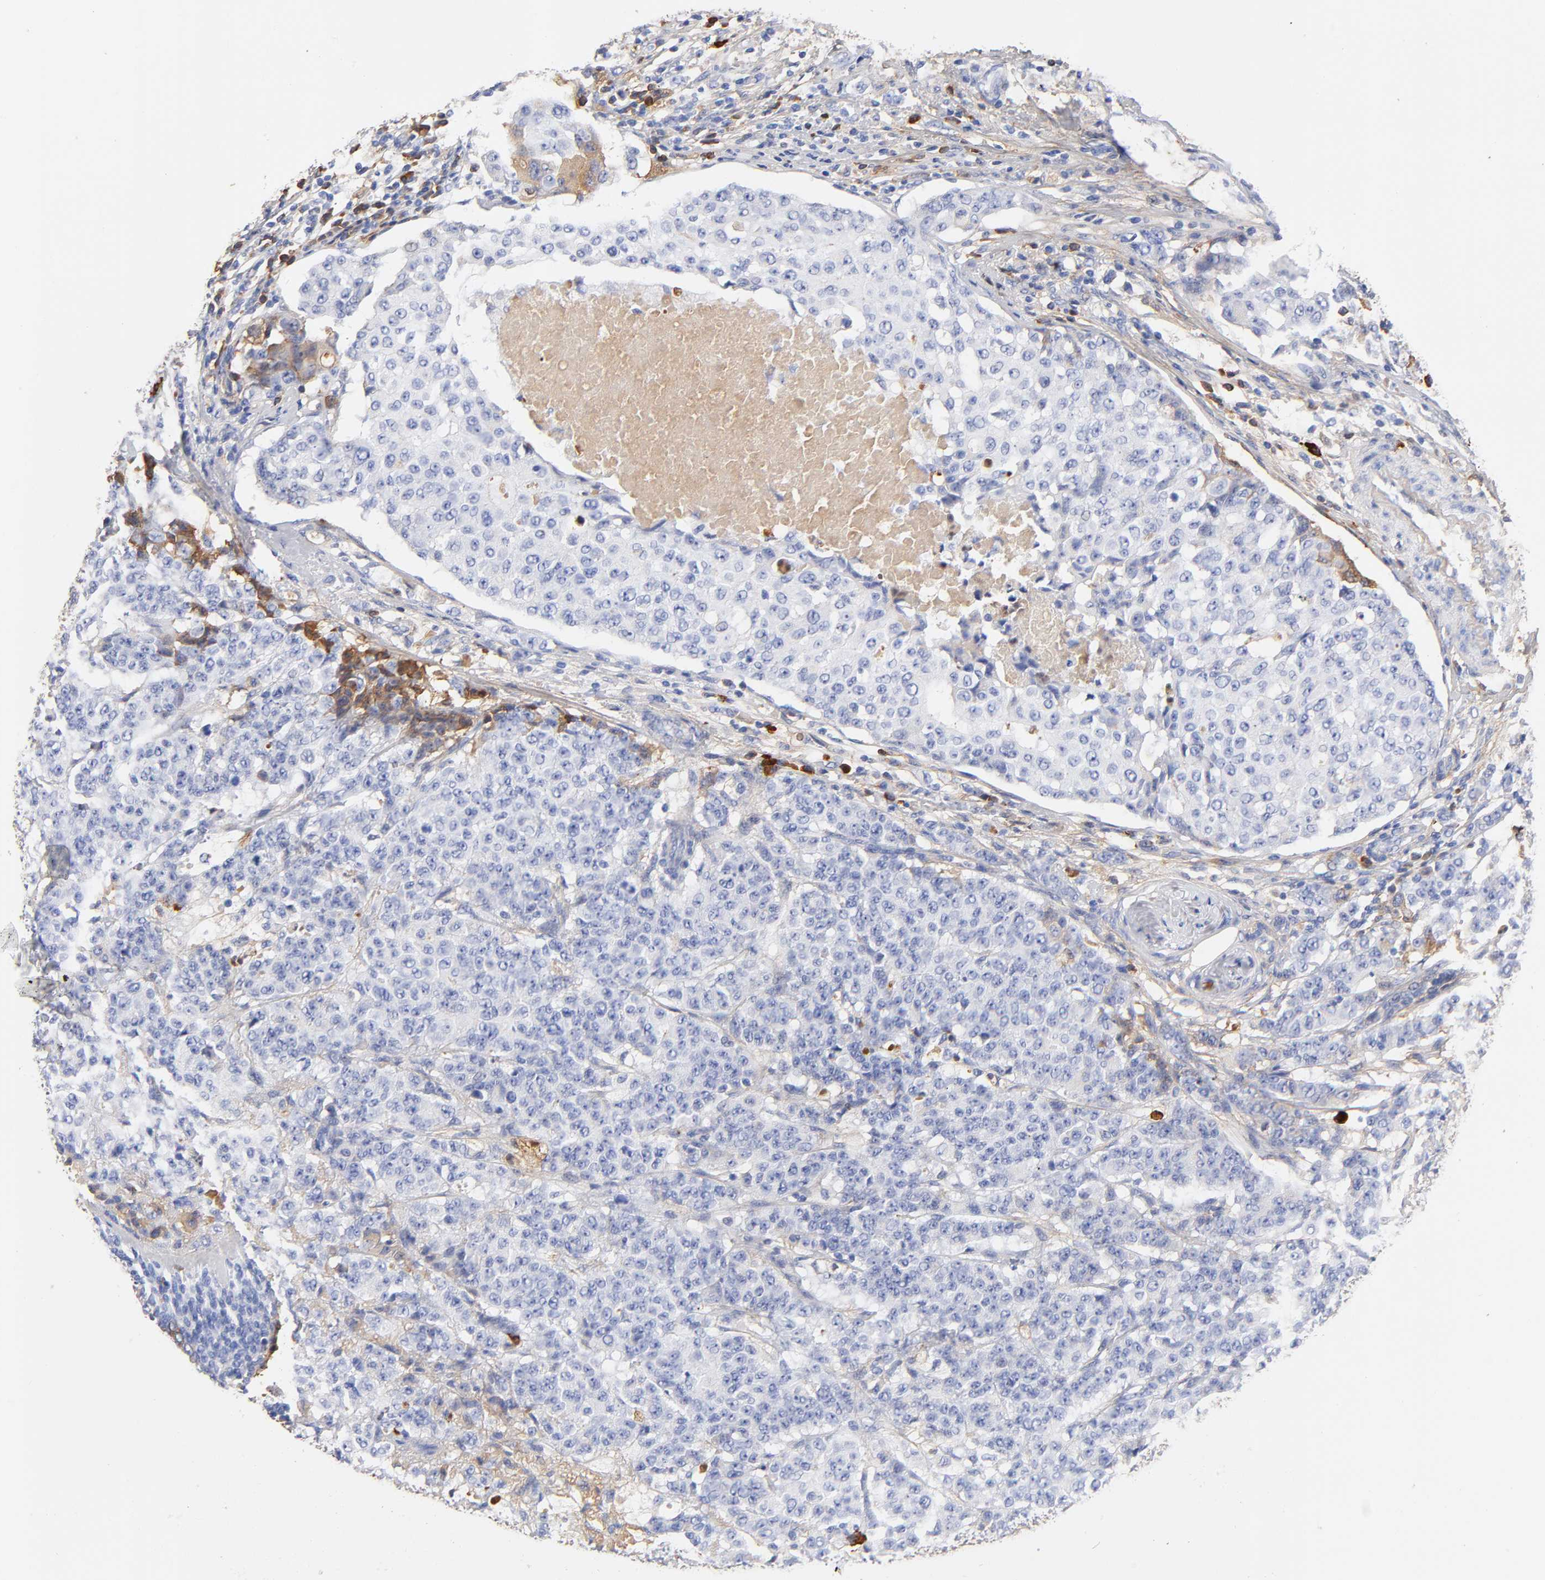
{"staining": {"intensity": "weak", "quantity": "25%-75%", "location": "cytoplasmic/membranous"}, "tissue": "breast cancer", "cell_type": "Tumor cells", "image_type": "cancer", "snomed": [{"axis": "morphology", "description": "Duct carcinoma"}, {"axis": "topography", "description": "Breast"}], "caption": "This is a photomicrograph of IHC staining of breast infiltrating ductal carcinoma, which shows weak positivity in the cytoplasmic/membranous of tumor cells.", "gene": "IGLV3-10", "patient": {"sex": "female", "age": 40}}